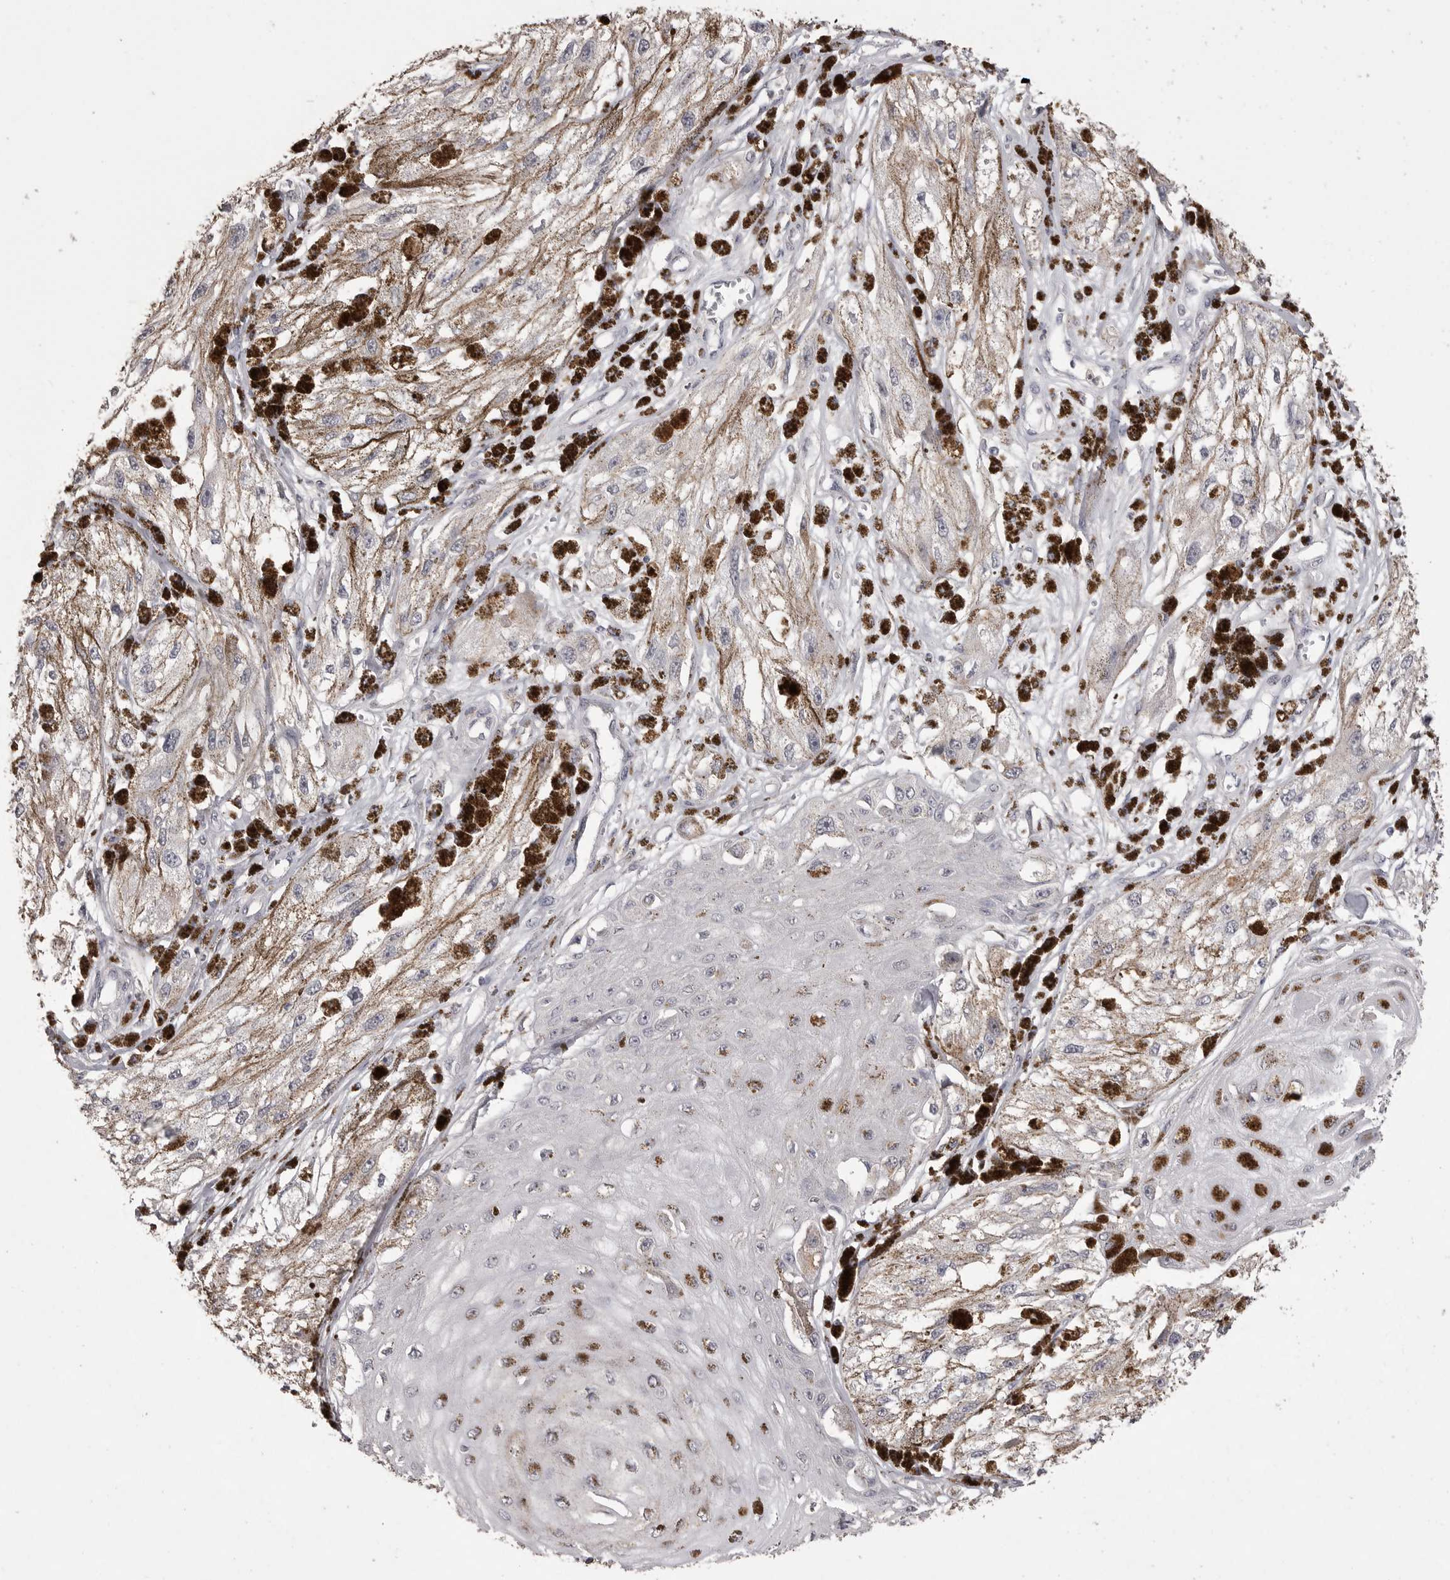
{"staining": {"intensity": "weak", "quantity": ">75%", "location": "cytoplasmic/membranous"}, "tissue": "melanoma", "cell_type": "Tumor cells", "image_type": "cancer", "snomed": [{"axis": "morphology", "description": "Malignant melanoma, NOS"}, {"axis": "topography", "description": "Skin"}], "caption": "Weak cytoplasmic/membranous protein expression is appreciated in approximately >75% of tumor cells in malignant melanoma.", "gene": "MMP7", "patient": {"sex": "male", "age": 88}}